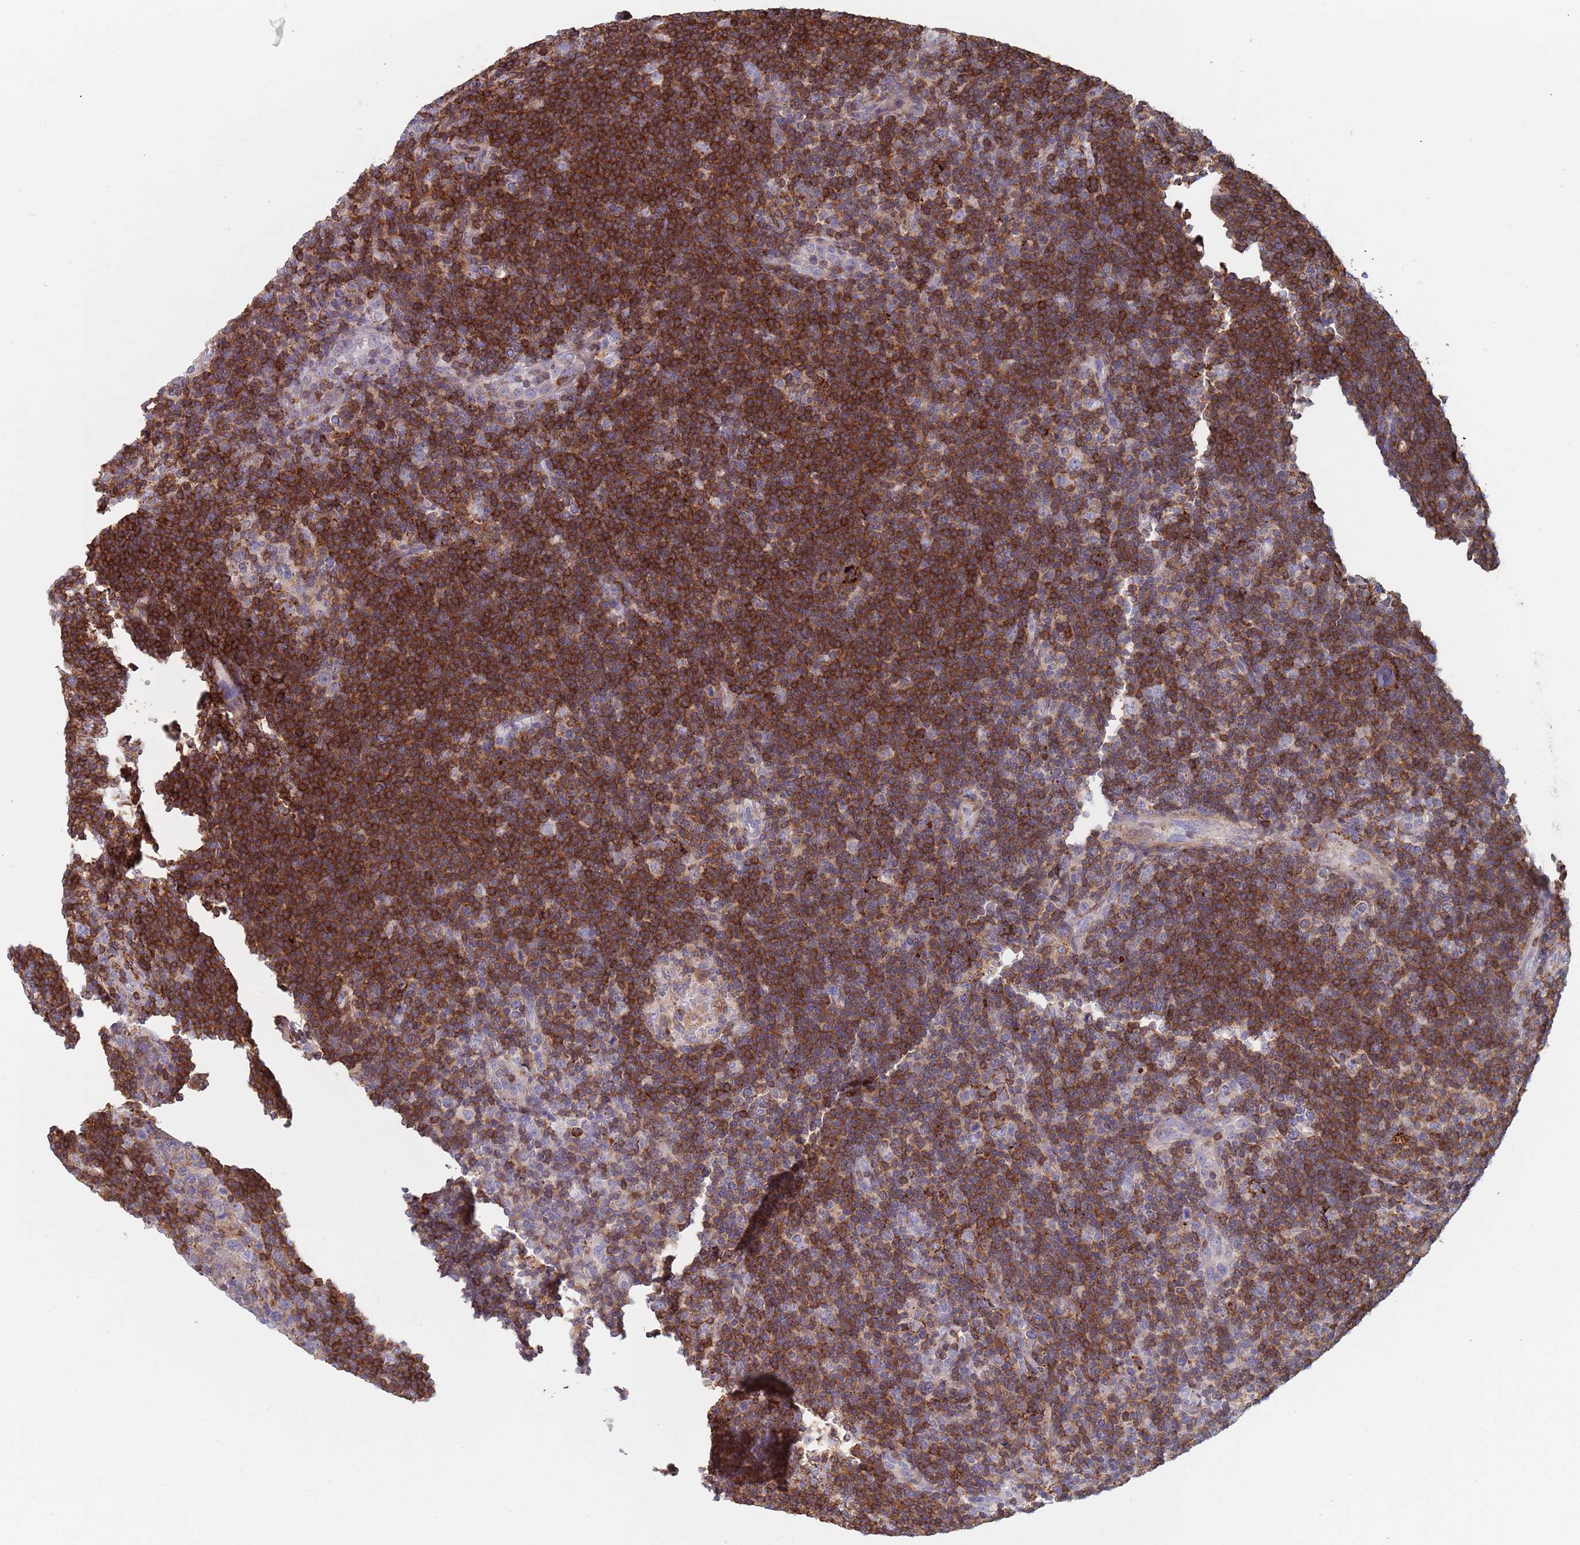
{"staining": {"intensity": "negative", "quantity": "none", "location": "none"}, "tissue": "lymphoma", "cell_type": "Tumor cells", "image_type": "cancer", "snomed": [{"axis": "morphology", "description": "Hodgkin's disease, NOS"}, {"axis": "topography", "description": "Lymph node"}], "caption": "Hodgkin's disease was stained to show a protein in brown. There is no significant expression in tumor cells.", "gene": "RNF144A", "patient": {"sex": "female", "age": 57}}